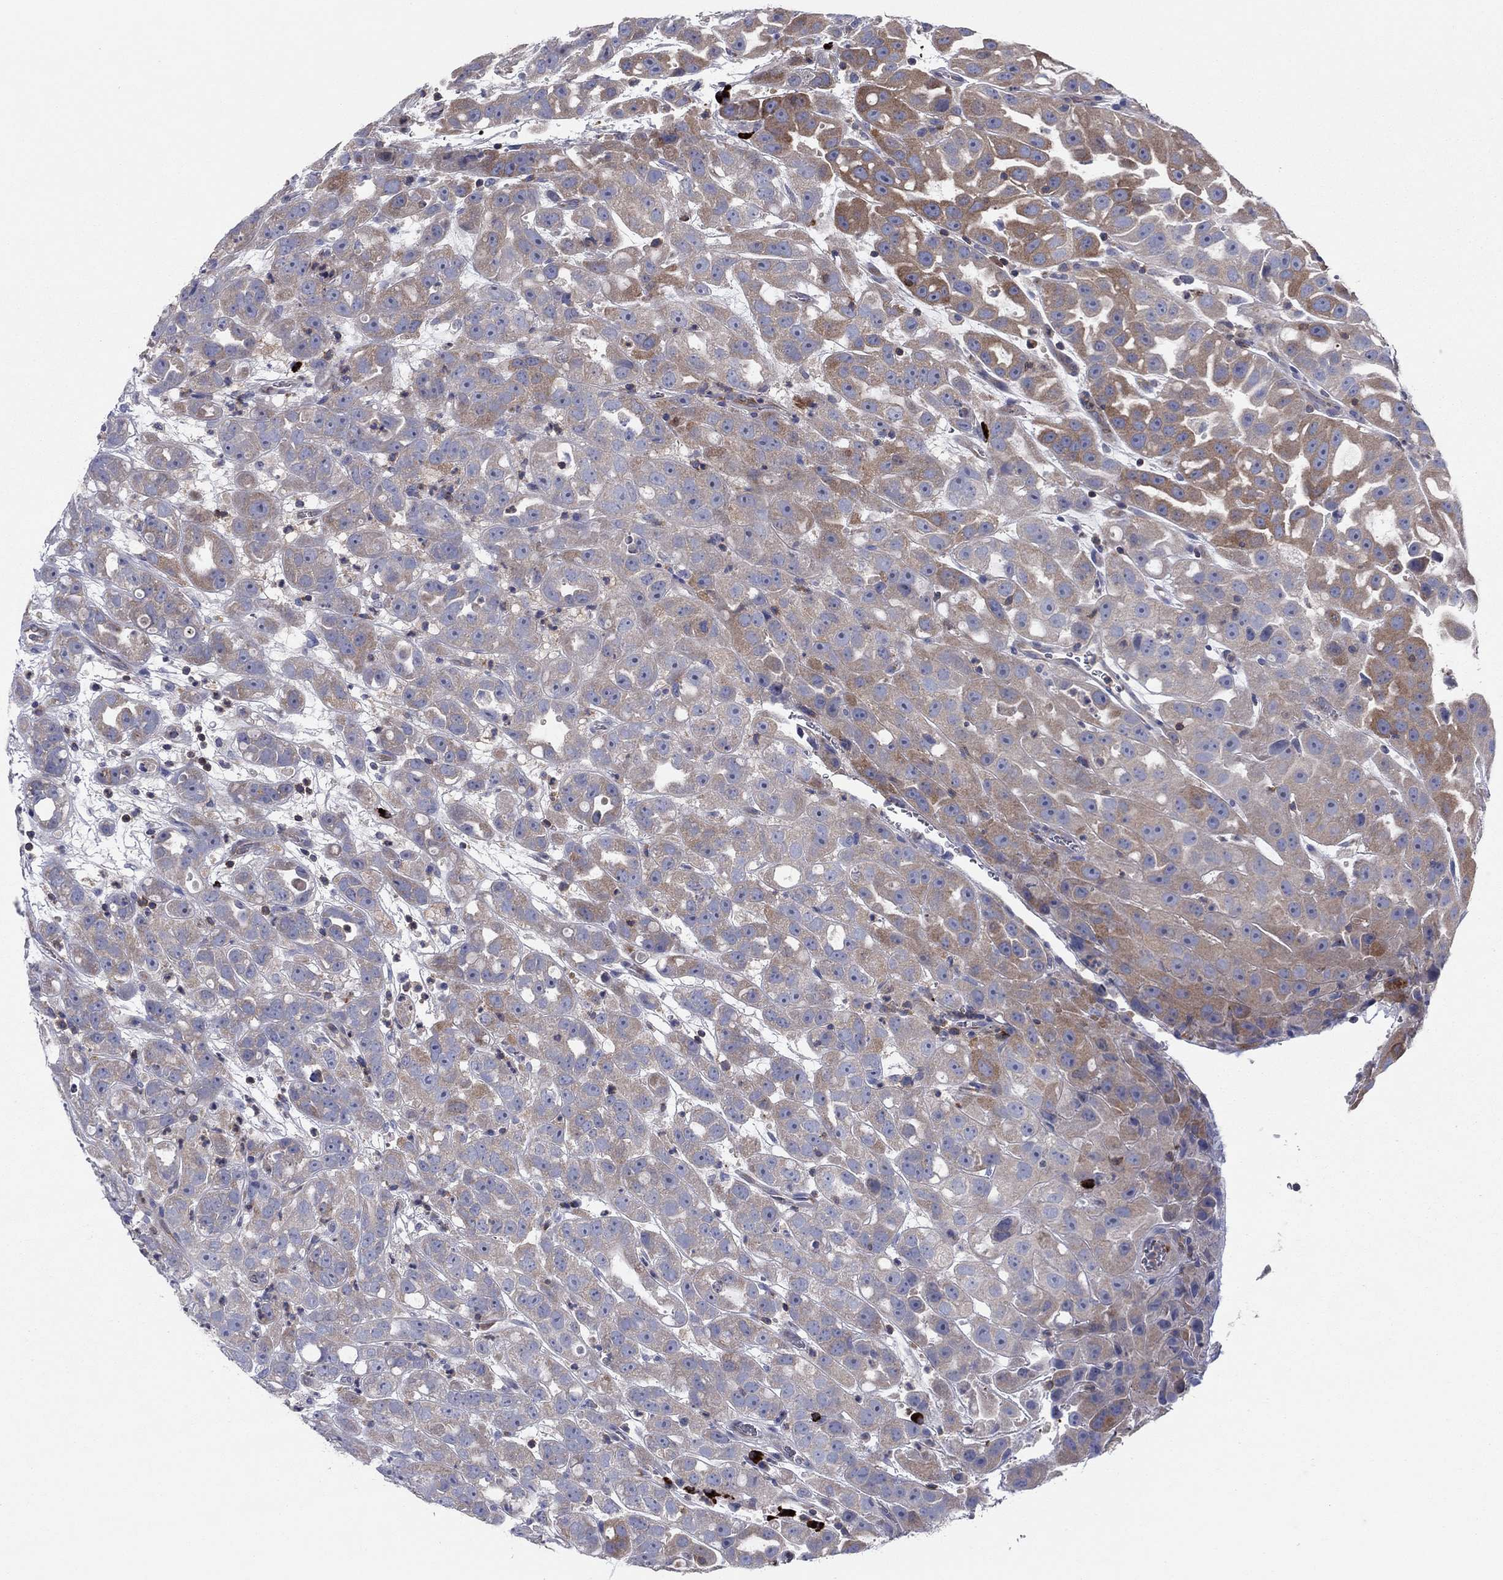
{"staining": {"intensity": "moderate", "quantity": "<25%", "location": "cytoplasmic/membranous"}, "tissue": "urothelial cancer", "cell_type": "Tumor cells", "image_type": "cancer", "snomed": [{"axis": "morphology", "description": "Urothelial carcinoma, High grade"}, {"axis": "topography", "description": "Urinary bladder"}], "caption": "Immunohistochemistry micrograph of neoplastic tissue: human high-grade urothelial carcinoma stained using IHC exhibits low levels of moderate protein expression localized specifically in the cytoplasmic/membranous of tumor cells, appearing as a cytoplasmic/membranous brown color.", "gene": "PVR", "patient": {"sex": "female", "age": 41}}